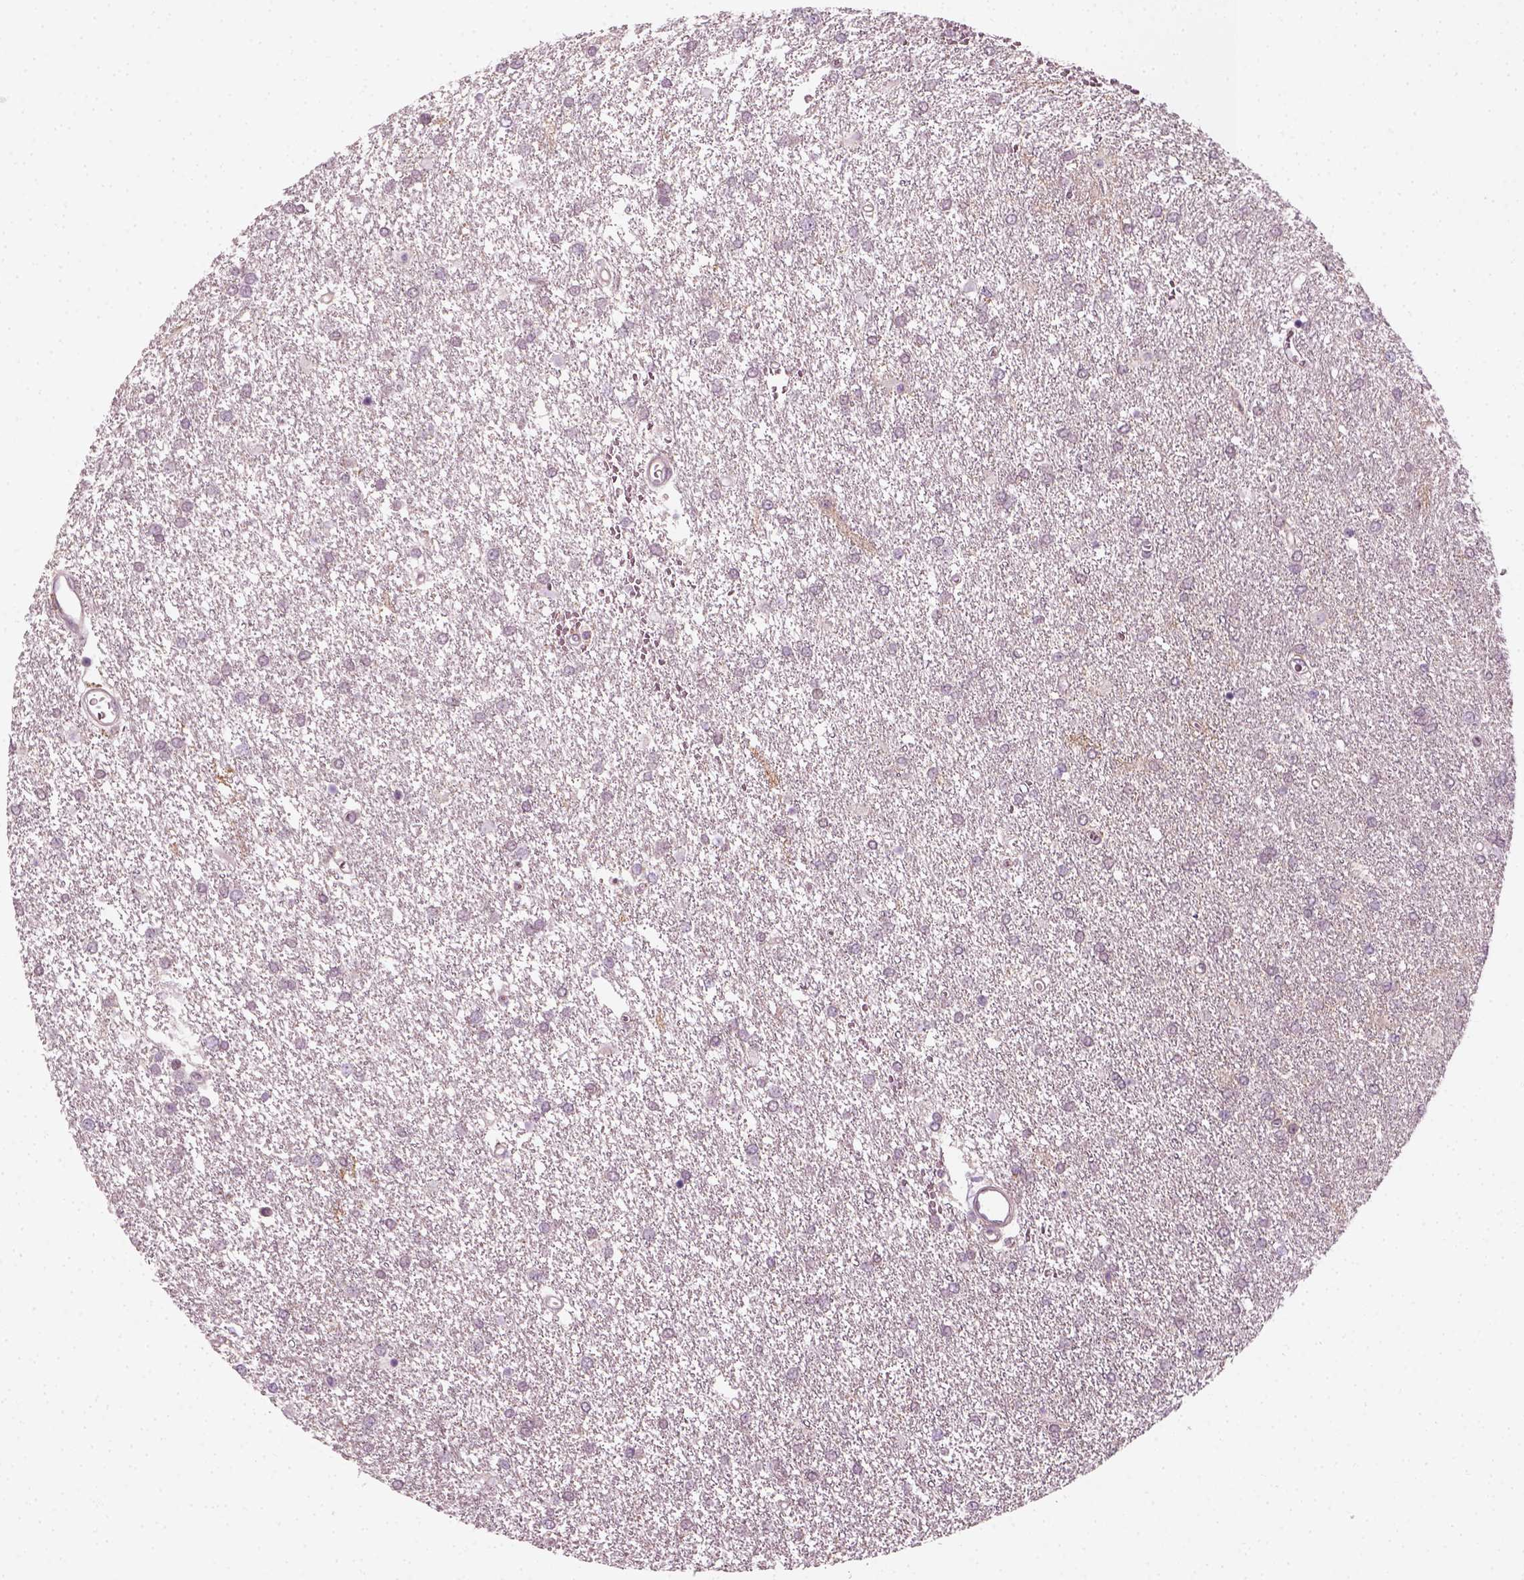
{"staining": {"intensity": "negative", "quantity": "none", "location": "none"}, "tissue": "glioma", "cell_type": "Tumor cells", "image_type": "cancer", "snomed": [{"axis": "morphology", "description": "Glioma, malignant, High grade"}, {"axis": "topography", "description": "Brain"}], "caption": "IHC photomicrograph of human glioma stained for a protein (brown), which reveals no staining in tumor cells.", "gene": "DNASE1L1", "patient": {"sex": "female", "age": 61}}